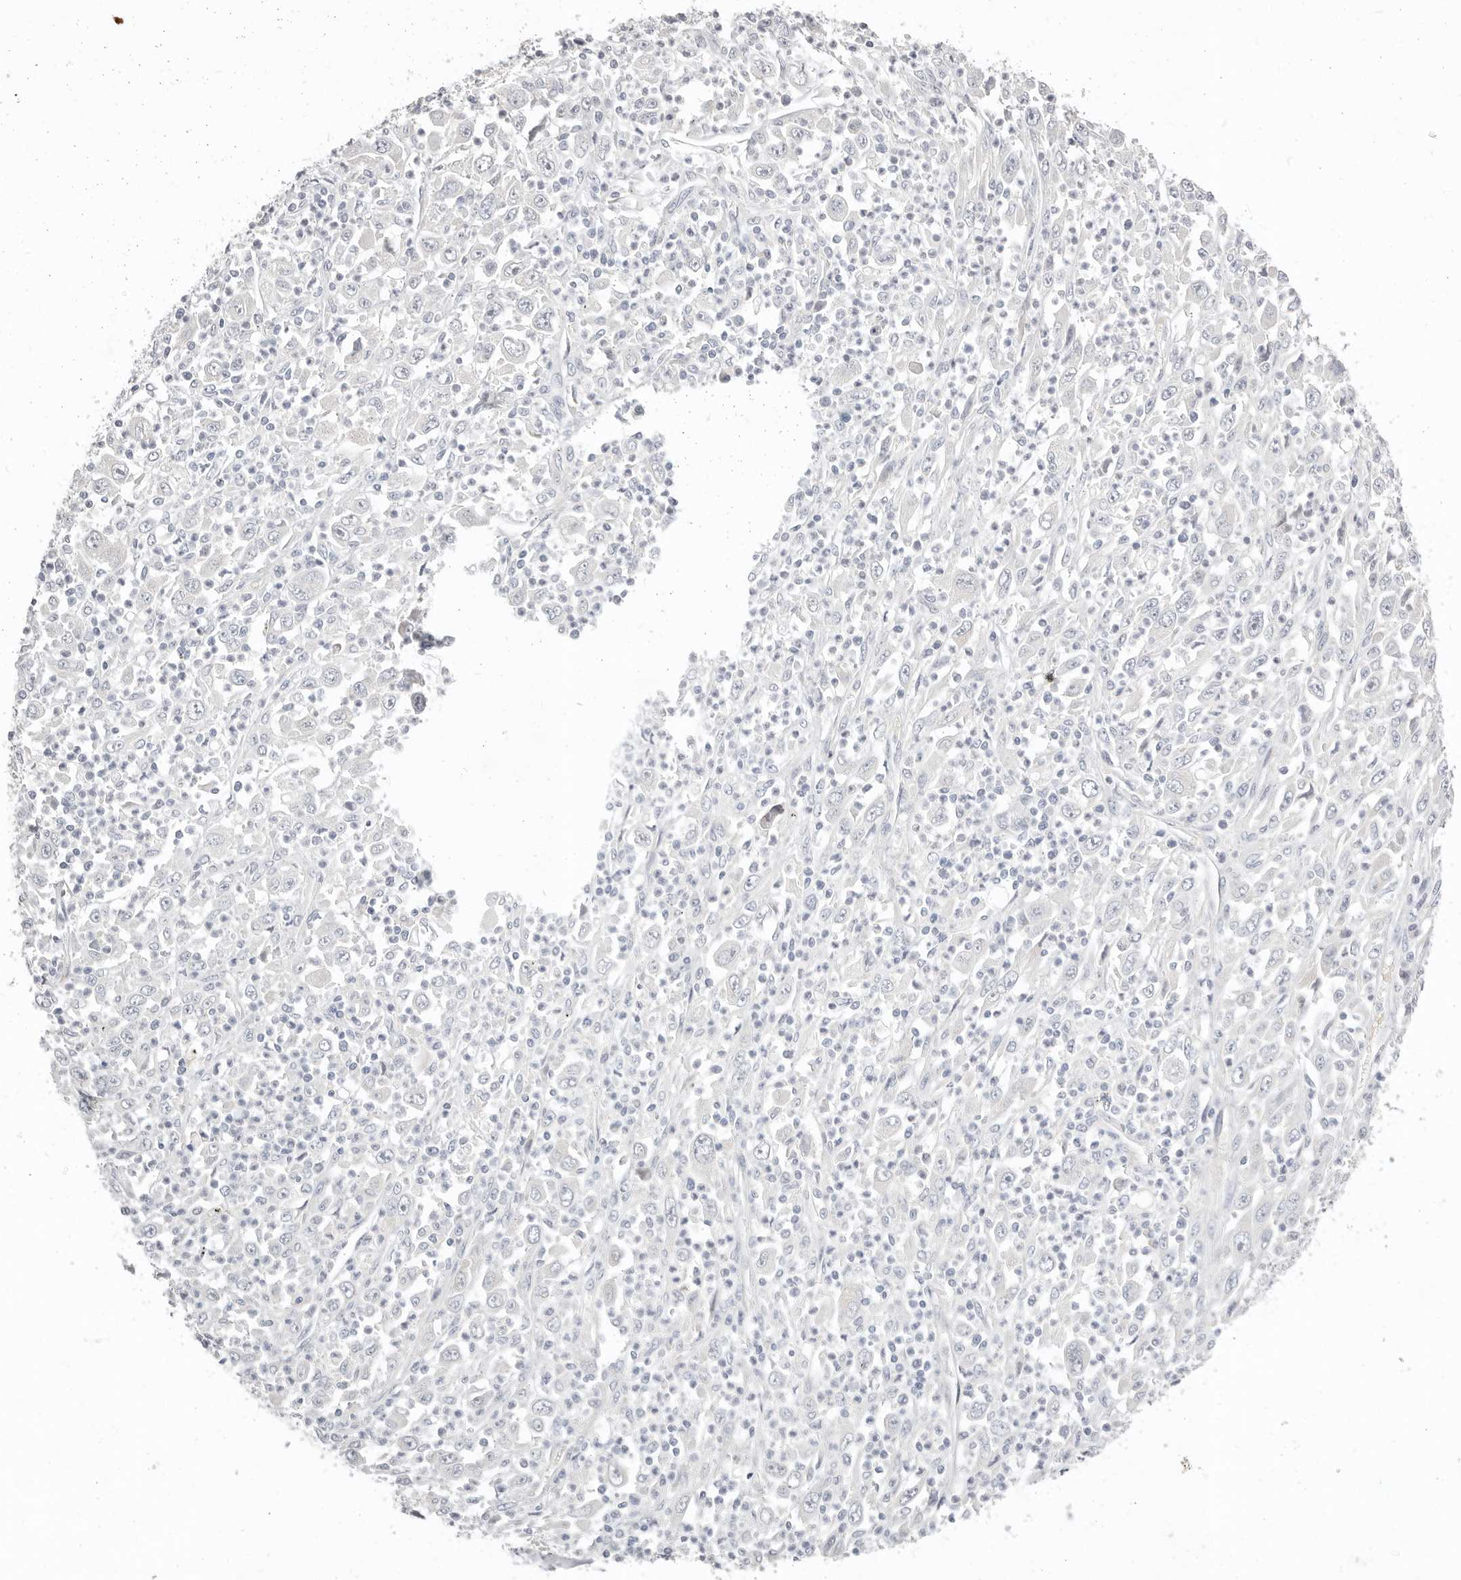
{"staining": {"intensity": "negative", "quantity": "none", "location": "none"}, "tissue": "melanoma", "cell_type": "Tumor cells", "image_type": "cancer", "snomed": [{"axis": "morphology", "description": "Malignant melanoma, Metastatic site"}, {"axis": "topography", "description": "Skin"}], "caption": "Immunohistochemical staining of melanoma exhibits no significant staining in tumor cells. (Stains: DAB (3,3'-diaminobenzidine) immunohistochemistry with hematoxylin counter stain, Microscopy: brightfield microscopy at high magnification).", "gene": "TMEM63B", "patient": {"sex": "female", "age": 56}}